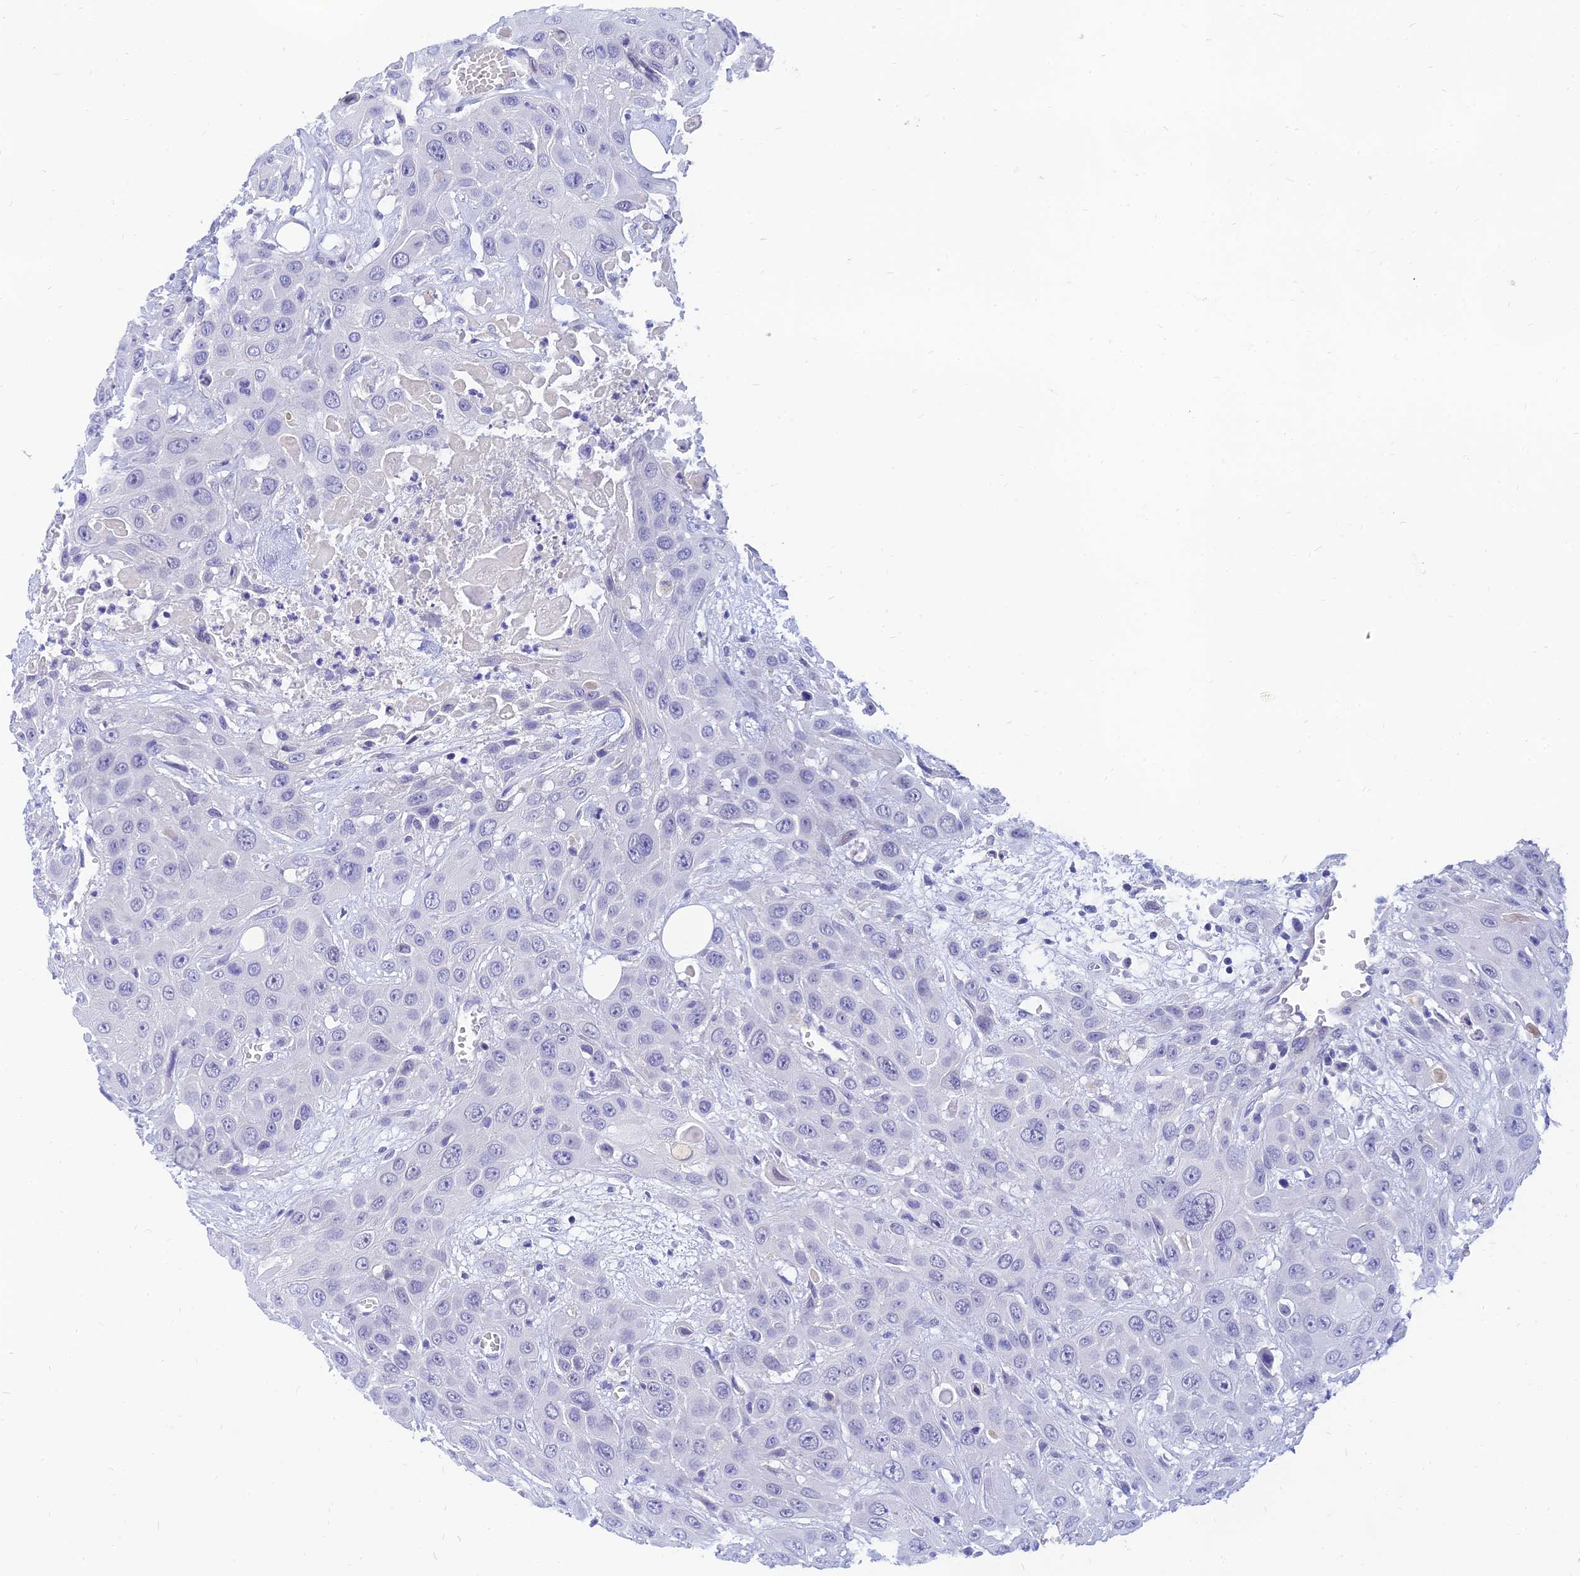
{"staining": {"intensity": "negative", "quantity": "none", "location": "none"}, "tissue": "head and neck cancer", "cell_type": "Tumor cells", "image_type": "cancer", "snomed": [{"axis": "morphology", "description": "Squamous cell carcinoma, NOS"}, {"axis": "topography", "description": "Head-Neck"}], "caption": "Protein analysis of head and neck cancer shows no significant positivity in tumor cells.", "gene": "TMEM161B", "patient": {"sex": "male", "age": 81}}